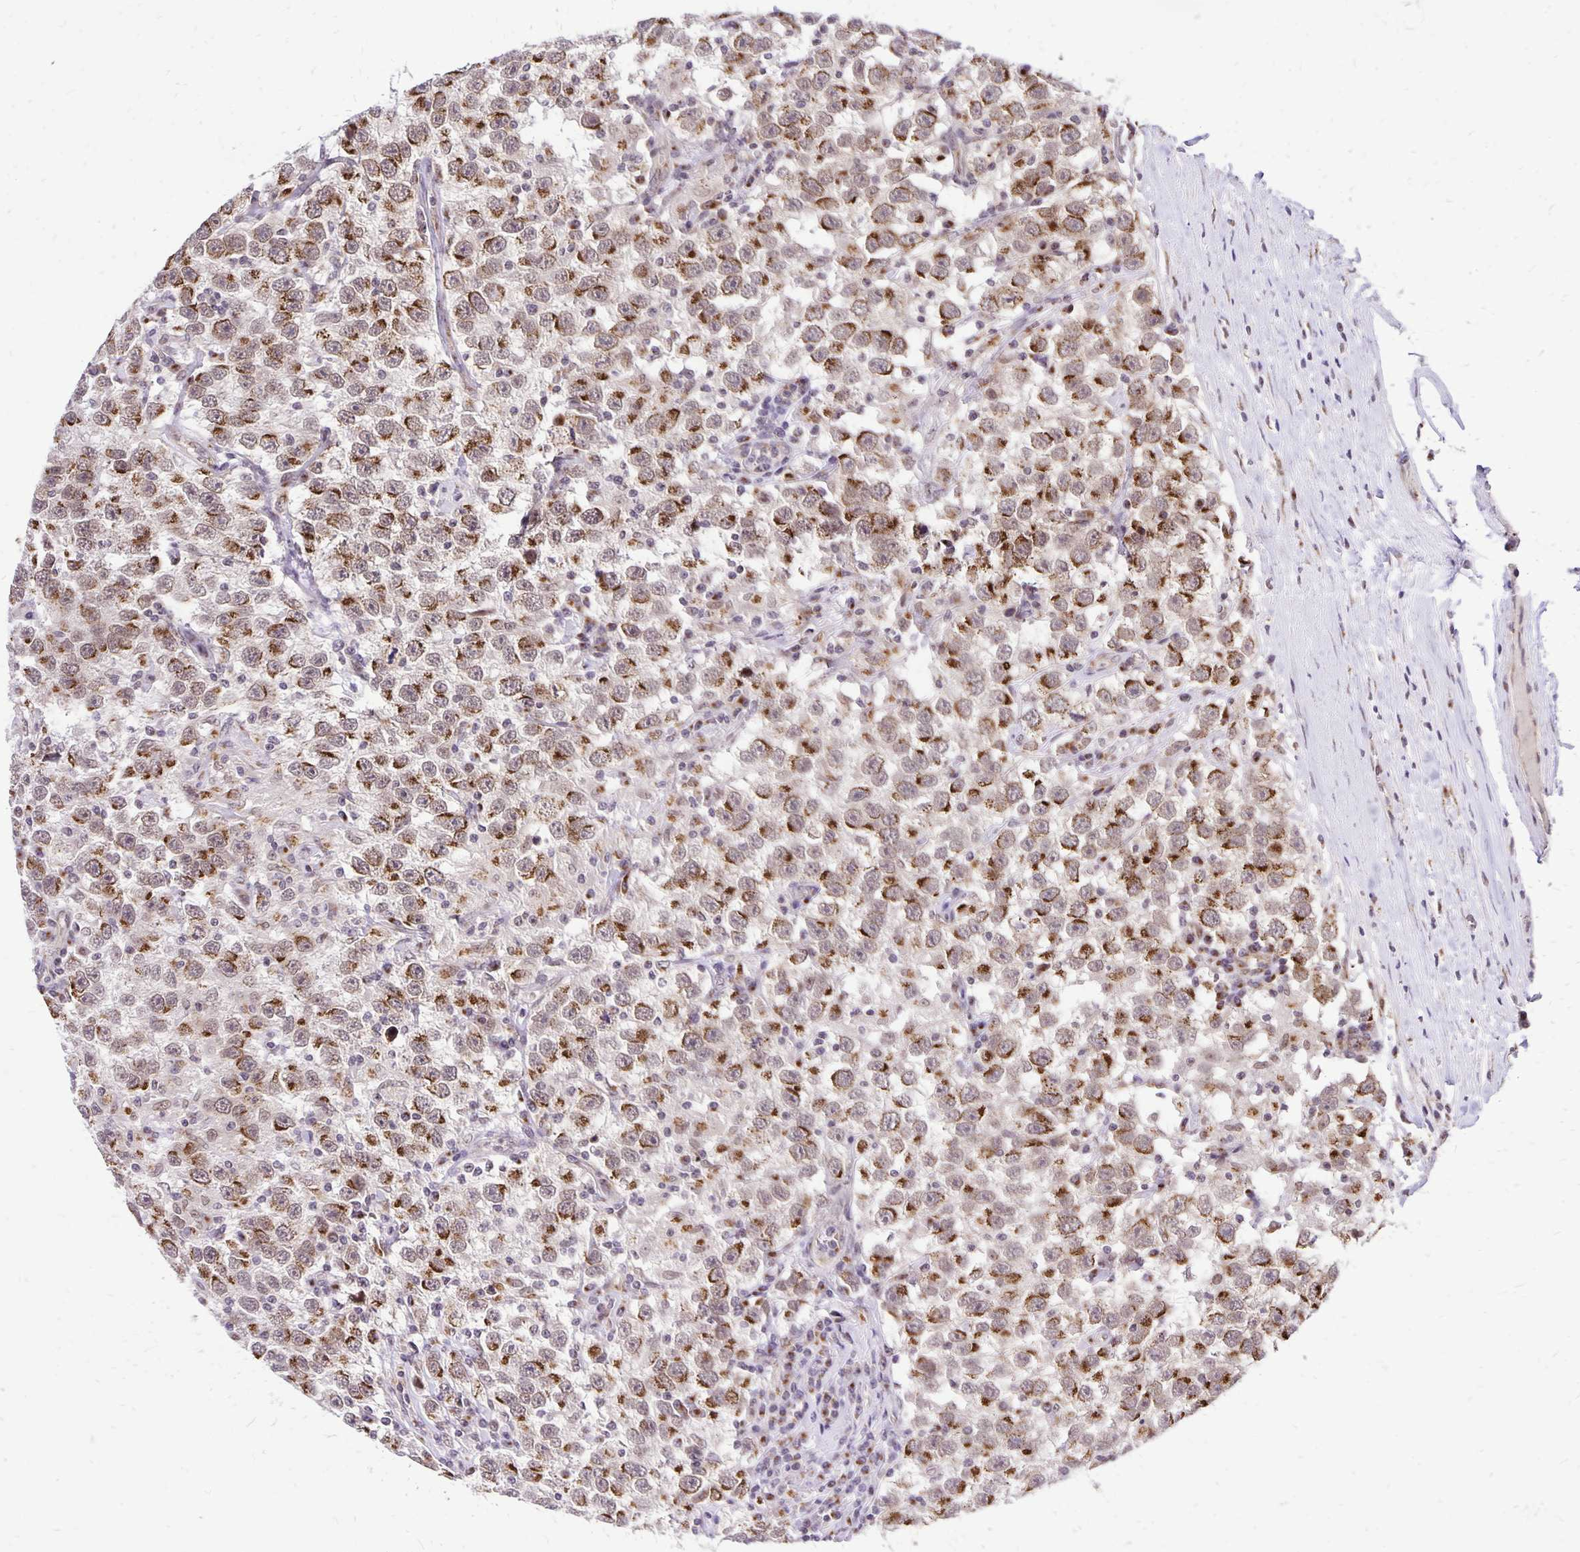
{"staining": {"intensity": "moderate", "quantity": ">75%", "location": "cytoplasmic/membranous"}, "tissue": "testis cancer", "cell_type": "Tumor cells", "image_type": "cancer", "snomed": [{"axis": "morphology", "description": "Seminoma, NOS"}, {"axis": "topography", "description": "Testis"}], "caption": "Brown immunohistochemical staining in human testis seminoma exhibits moderate cytoplasmic/membranous positivity in about >75% of tumor cells.", "gene": "GOLGA5", "patient": {"sex": "male", "age": 41}}